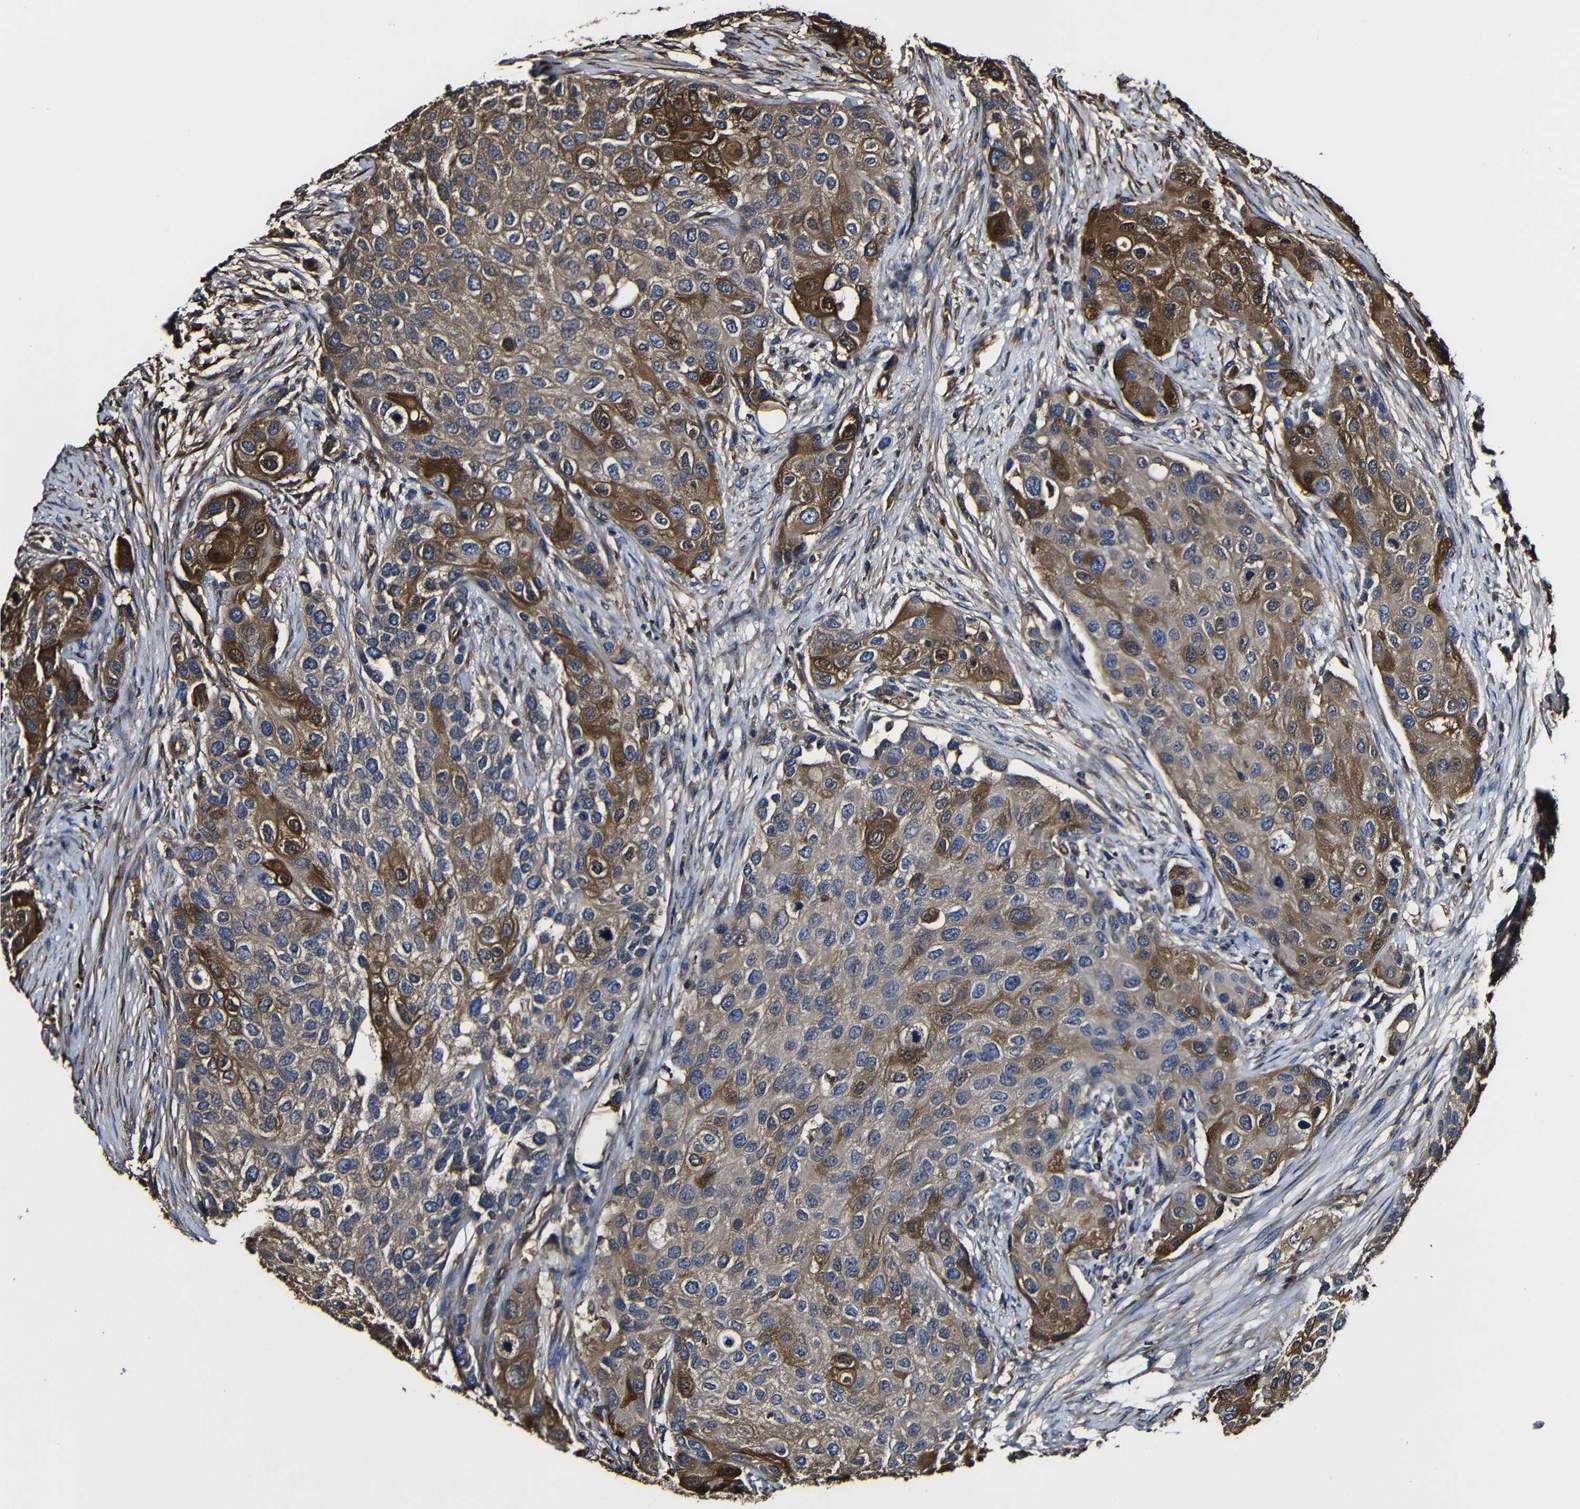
{"staining": {"intensity": "moderate", "quantity": ">75%", "location": "cytoplasmic/membranous"}, "tissue": "urothelial cancer", "cell_type": "Tumor cells", "image_type": "cancer", "snomed": [{"axis": "morphology", "description": "Urothelial carcinoma, High grade"}, {"axis": "topography", "description": "Urinary bladder"}], "caption": "Urothelial cancer stained for a protein (brown) demonstrates moderate cytoplasmic/membranous positive positivity in approximately >75% of tumor cells.", "gene": "MSN", "patient": {"sex": "female", "age": 56}}